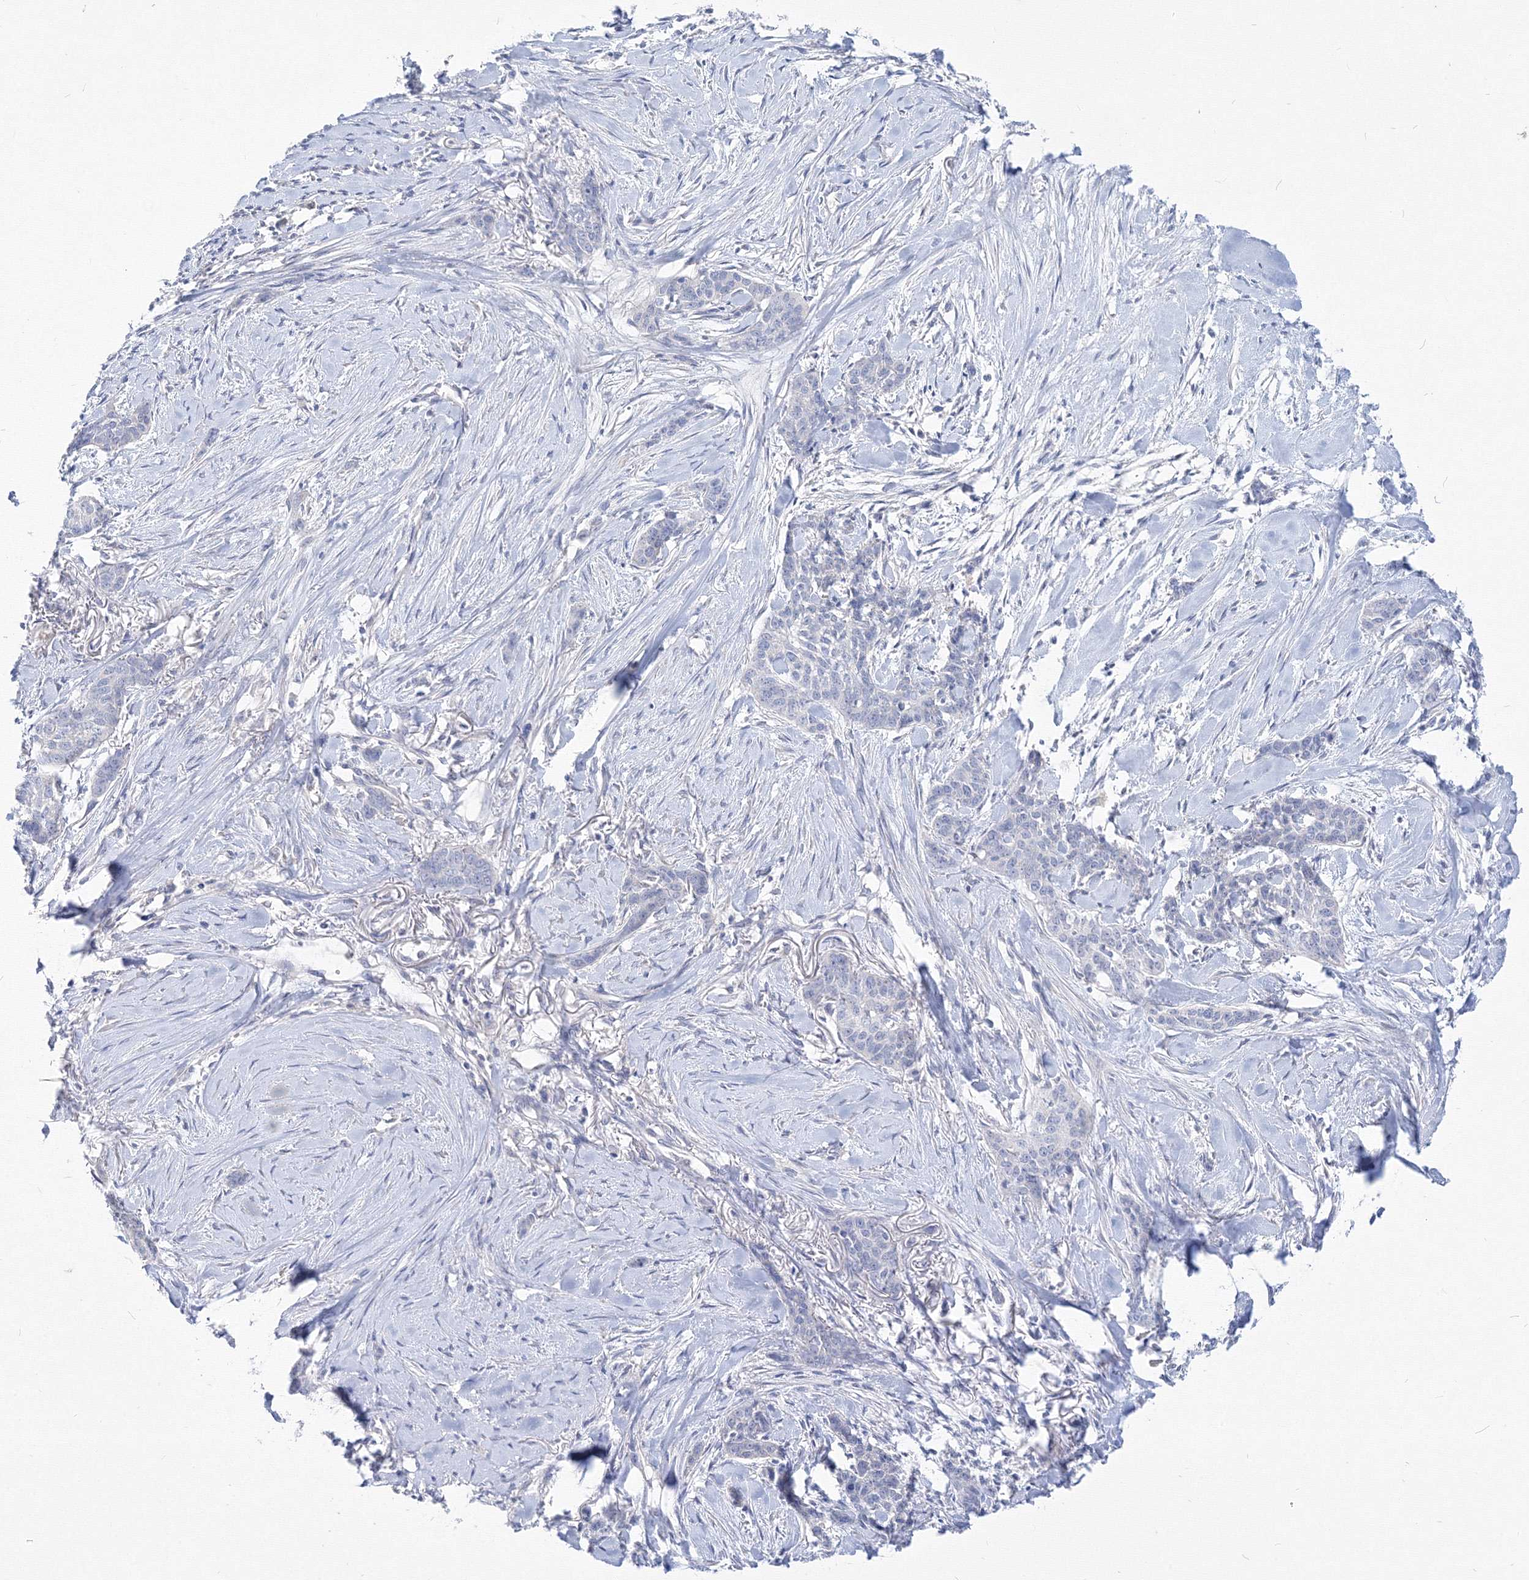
{"staining": {"intensity": "negative", "quantity": "none", "location": "none"}, "tissue": "skin cancer", "cell_type": "Tumor cells", "image_type": "cancer", "snomed": [{"axis": "morphology", "description": "Basal cell carcinoma"}, {"axis": "topography", "description": "Skin"}], "caption": "A high-resolution image shows immunohistochemistry staining of skin cancer (basal cell carcinoma), which shows no significant positivity in tumor cells.", "gene": "FBXL8", "patient": {"sex": "female", "age": 64}}